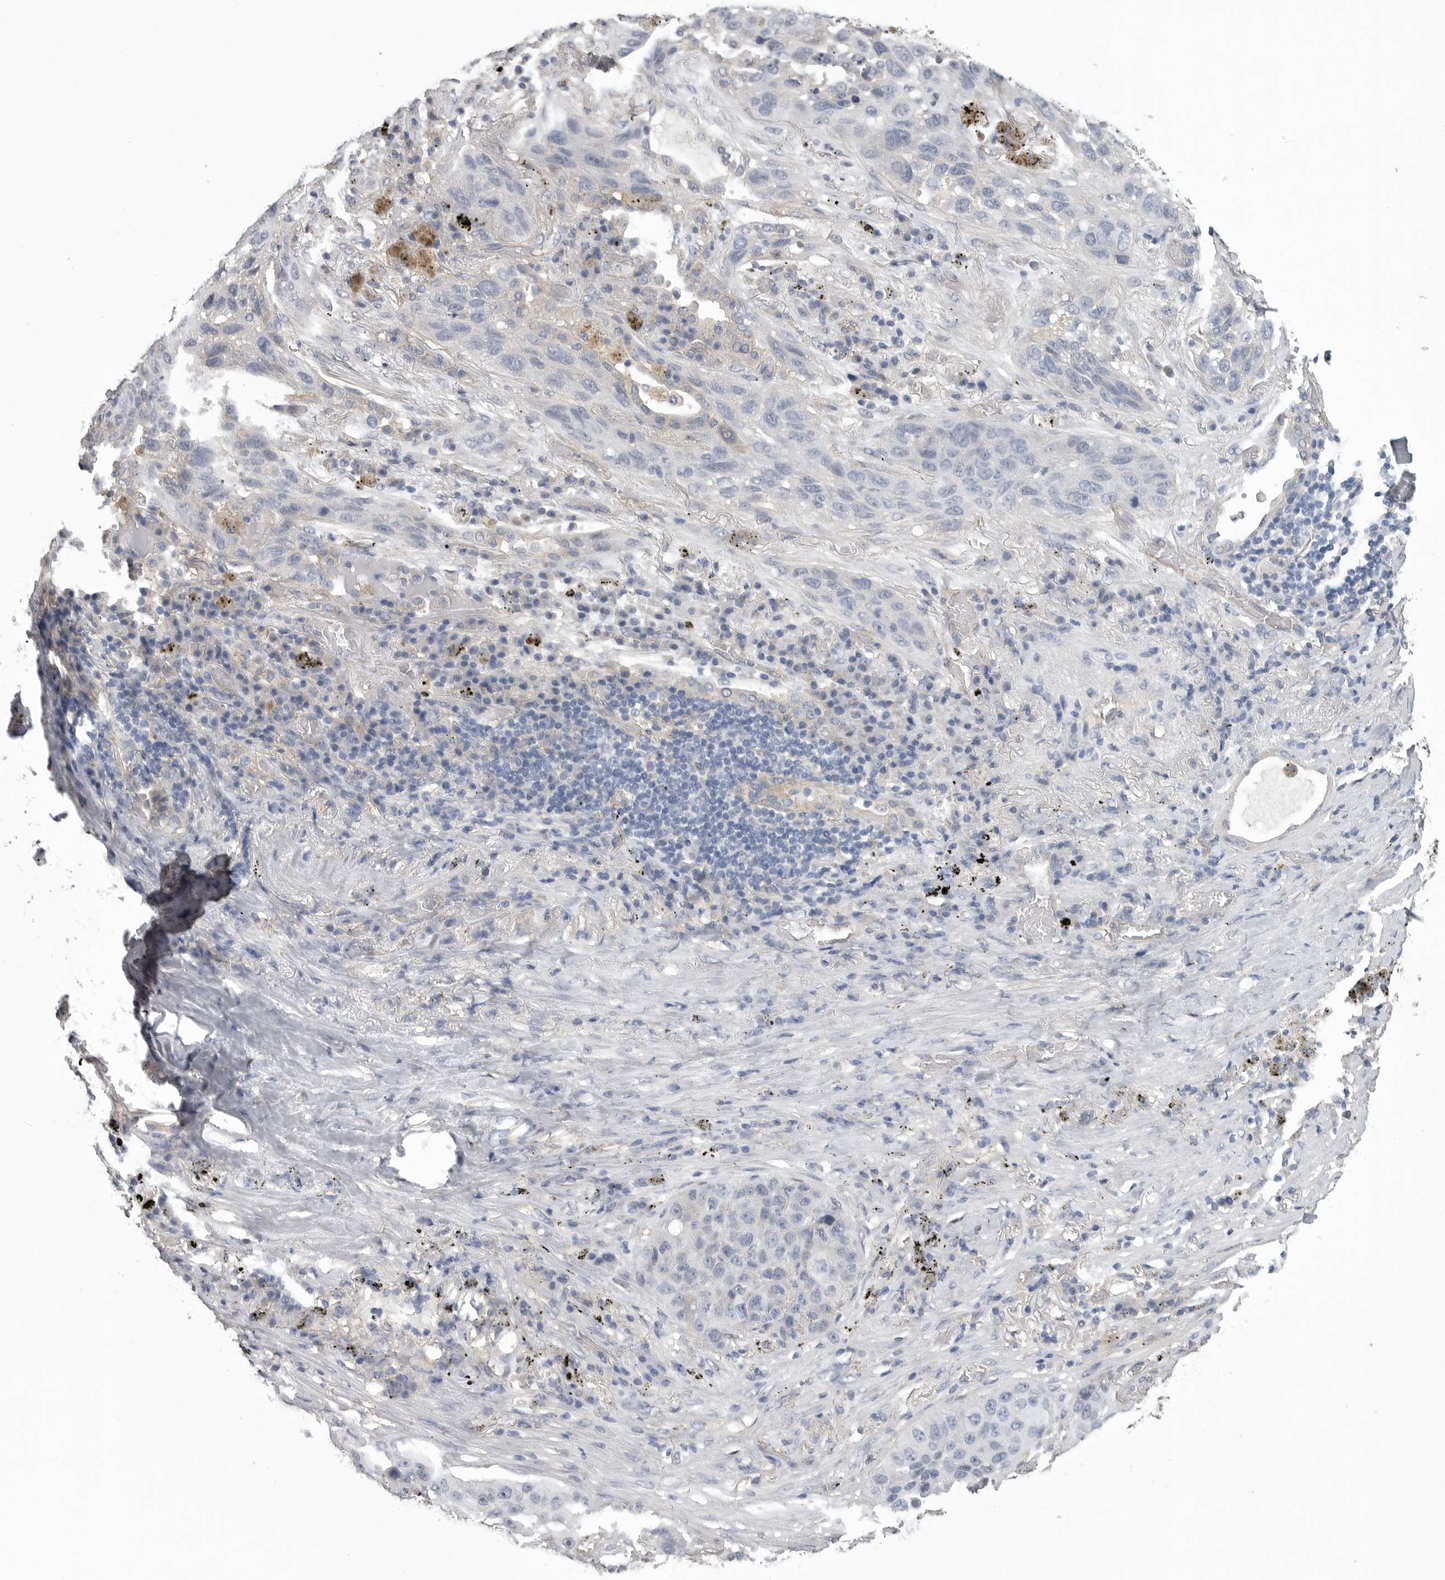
{"staining": {"intensity": "negative", "quantity": "none", "location": "none"}, "tissue": "lung cancer", "cell_type": "Tumor cells", "image_type": "cancer", "snomed": [{"axis": "morphology", "description": "Squamous cell carcinoma, NOS"}, {"axis": "topography", "description": "Lung"}], "caption": "This is an immunohistochemistry (IHC) micrograph of lung cancer (squamous cell carcinoma). There is no expression in tumor cells.", "gene": "NECTIN2", "patient": {"sex": "male", "age": 57}}